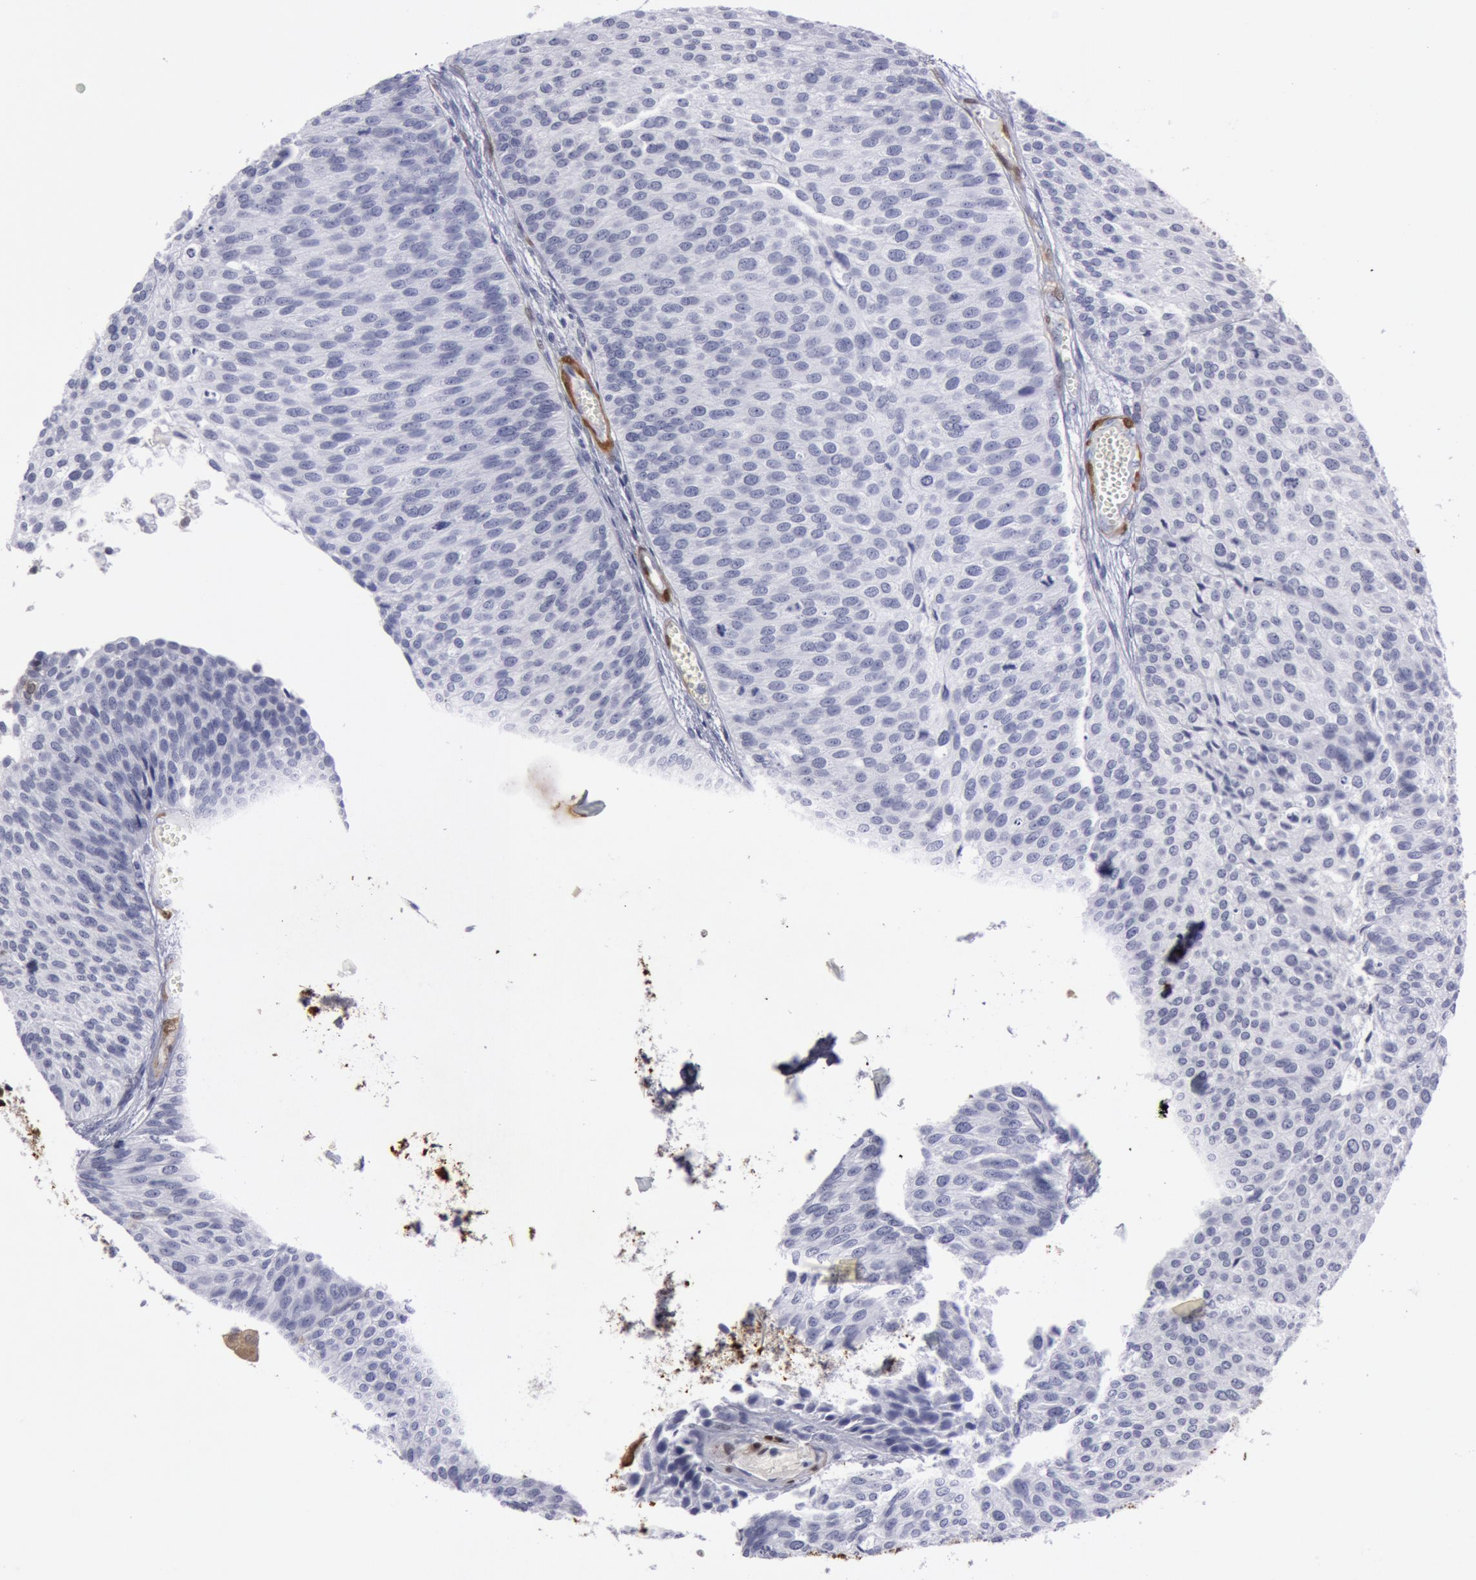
{"staining": {"intensity": "negative", "quantity": "none", "location": "none"}, "tissue": "urothelial cancer", "cell_type": "Tumor cells", "image_type": "cancer", "snomed": [{"axis": "morphology", "description": "Urothelial carcinoma, Low grade"}, {"axis": "topography", "description": "Urinary bladder"}], "caption": "There is no significant staining in tumor cells of urothelial cancer. The staining is performed using DAB brown chromogen with nuclei counter-stained in using hematoxylin.", "gene": "TAGLN", "patient": {"sex": "male", "age": 84}}